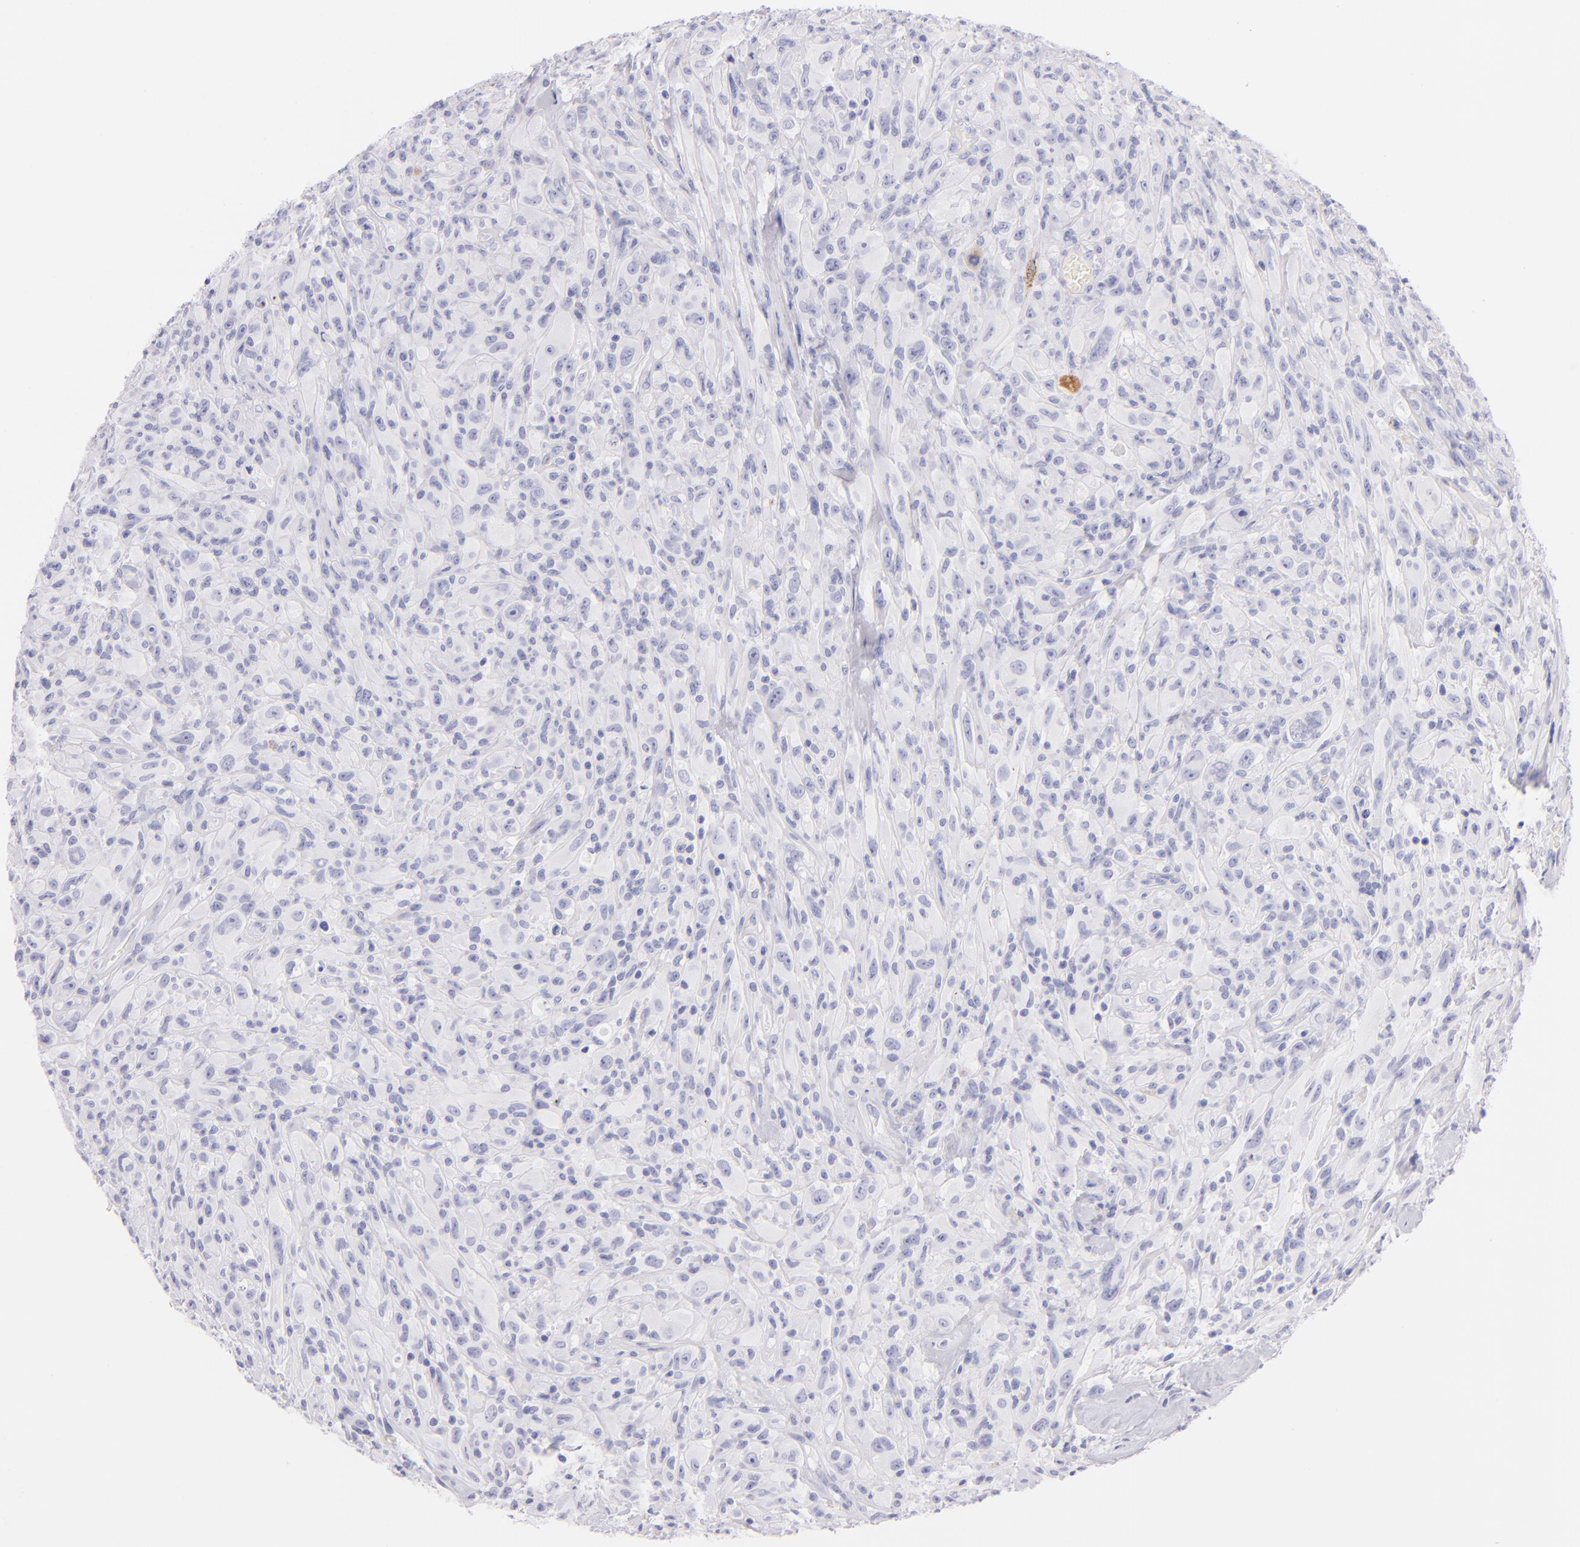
{"staining": {"intensity": "negative", "quantity": "none", "location": "none"}, "tissue": "glioma", "cell_type": "Tumor cells", "image_type": "cancer", "snomed": [{"axis": "morphology", "description": "Glioma, malignant, High grade"}, {"axis": "topography", "description": "Brain"}], "caption": "The photomicrograph demonstrates no staining of tumor cells in malignant high-grade glioma.", "gene": "SDC1", "patient": {"sex": "male", "age": 48}}